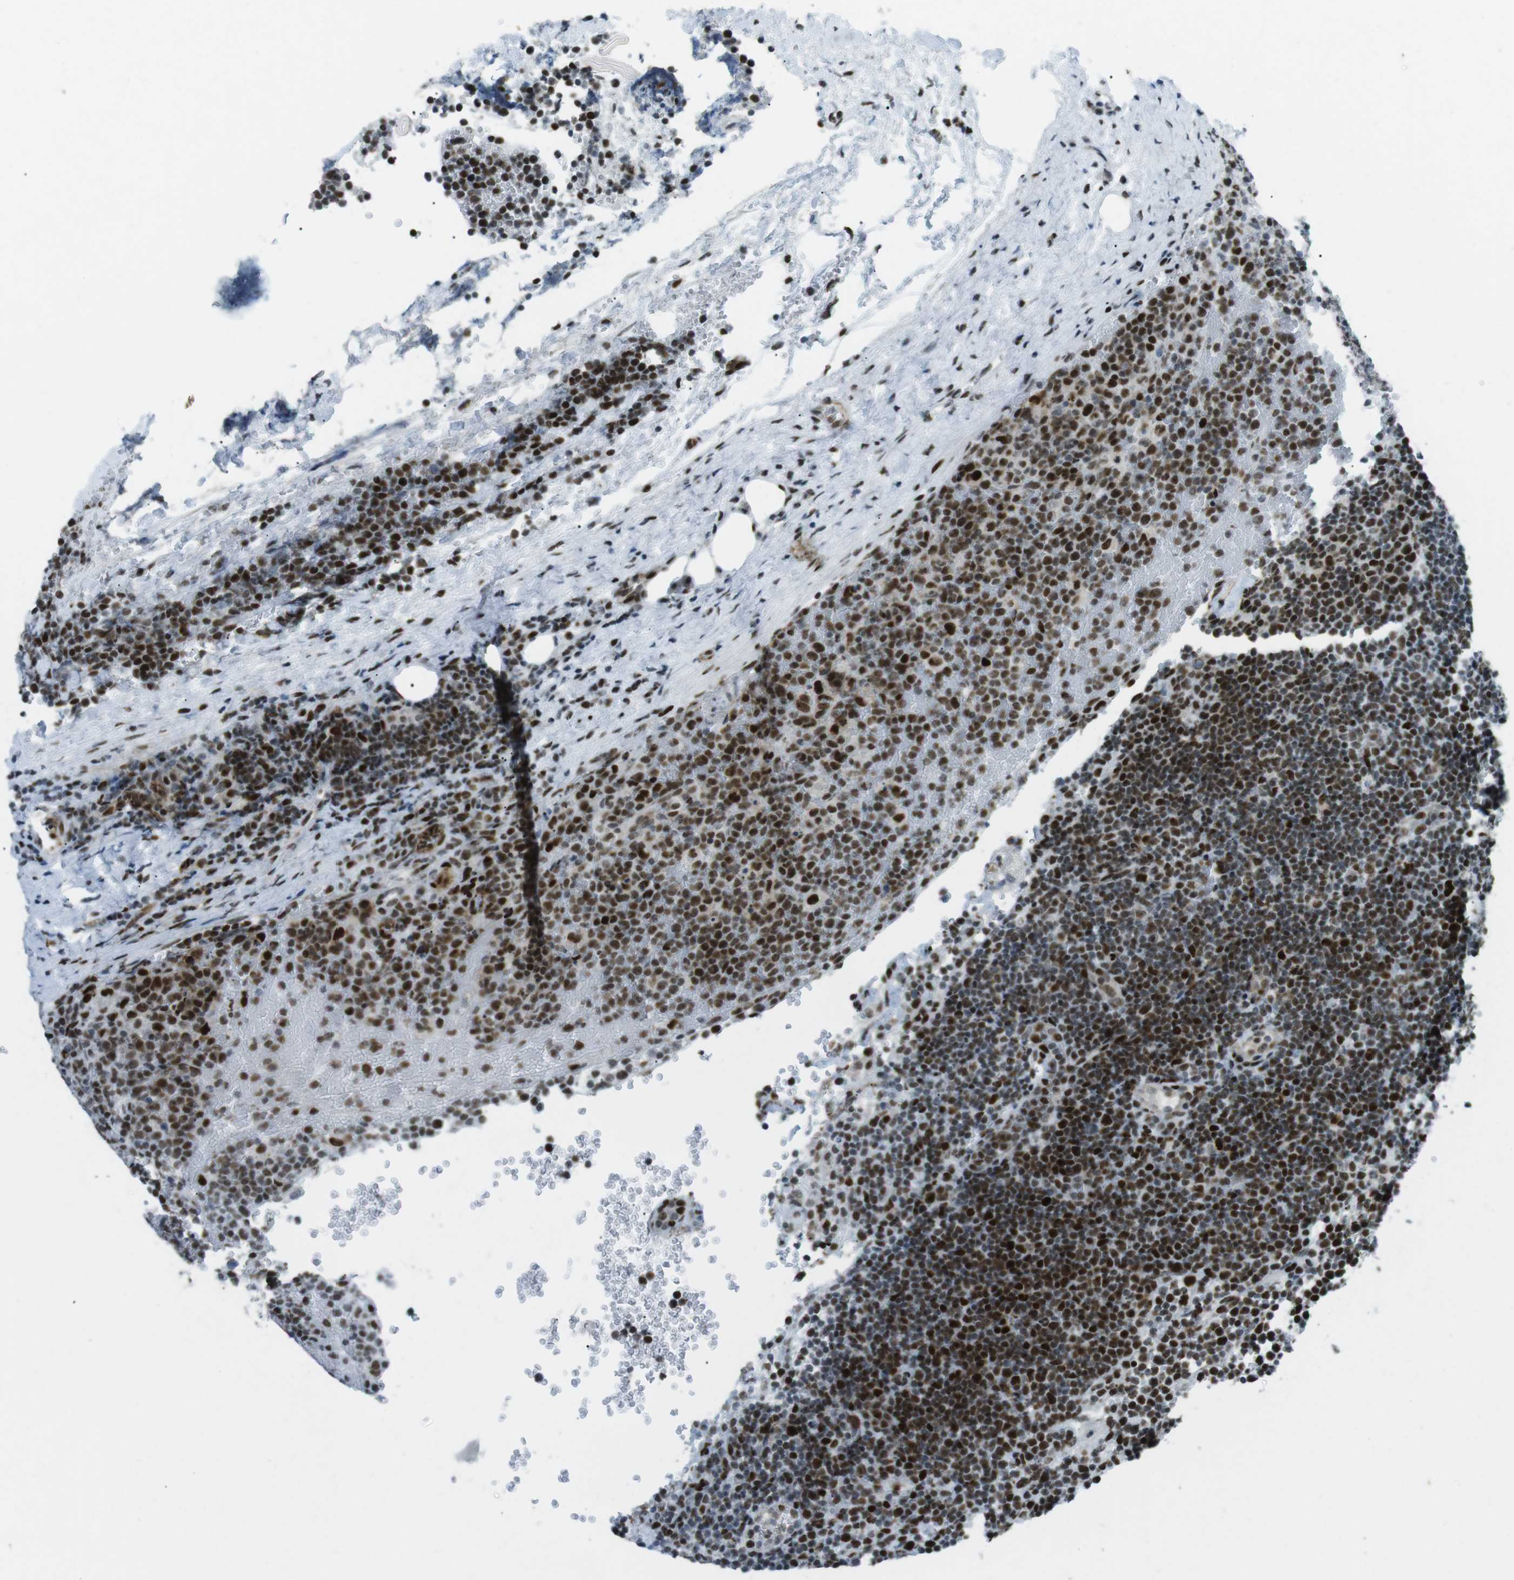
{"staining": {"intensity": "strong", "quantity": ">75%", "location": "nuclear"}, "tissue": "lymphoma", "cell_type": "Tumor cells", "image_type": "cancer", "snomed": [{"axis": "morphology", "description": "Malignant lymphoma, non-Hodgkin's type, High grade"}, {"axis": "topography", "description": "Lymph node"}], "caption": "A brown stain shows strong nuclear staining of a protein in human malignant lymphoma, non-Hodgkin's type (high-grade) tumor cells.", "gene": "ARID1A", "patient": {"sex": "male", "age": 61}}